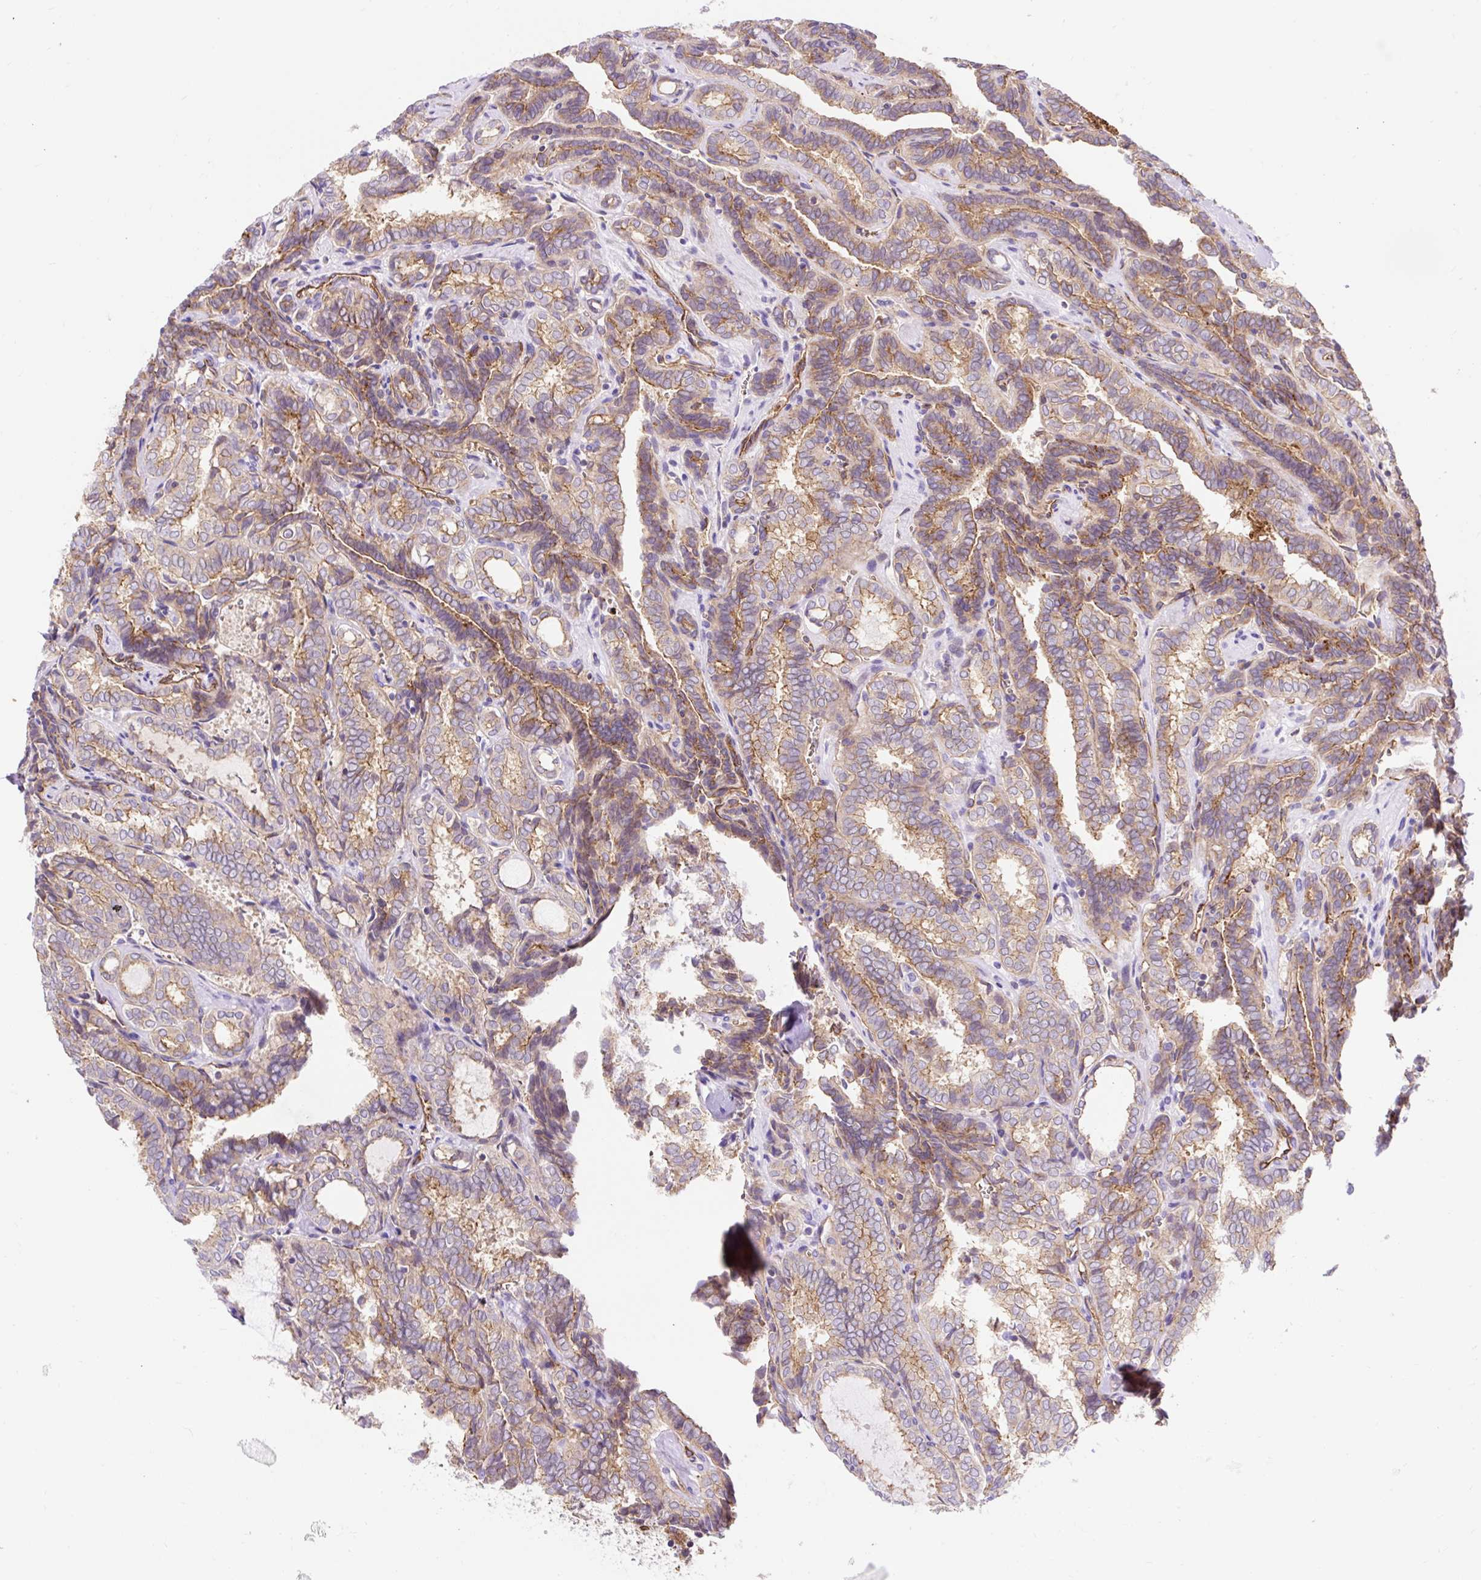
{"staining": {"intensity": "moderate", "quantity": "25%-75%", "location": "cytoplasmic/membranous"}, "tissue": "thyroid cancer", "cell_type": "Tumor cells", "image_type": "cancer", "snomed": [{"axis": "morphology", "description": "Papillary adenocarcinoma, NOS"}, {"axis": "topography", "description": "Thyroid gland"}], "caption": "This is an image of immunohistochemistry (IHC) staining of thyroid cancer (papillary adenocarcinoma), which shows moderate staining in the cytoplasmic/membranous of tumor cells.", "gene": "HIP1R", "patient": {"sex": "female", "age": 30}}